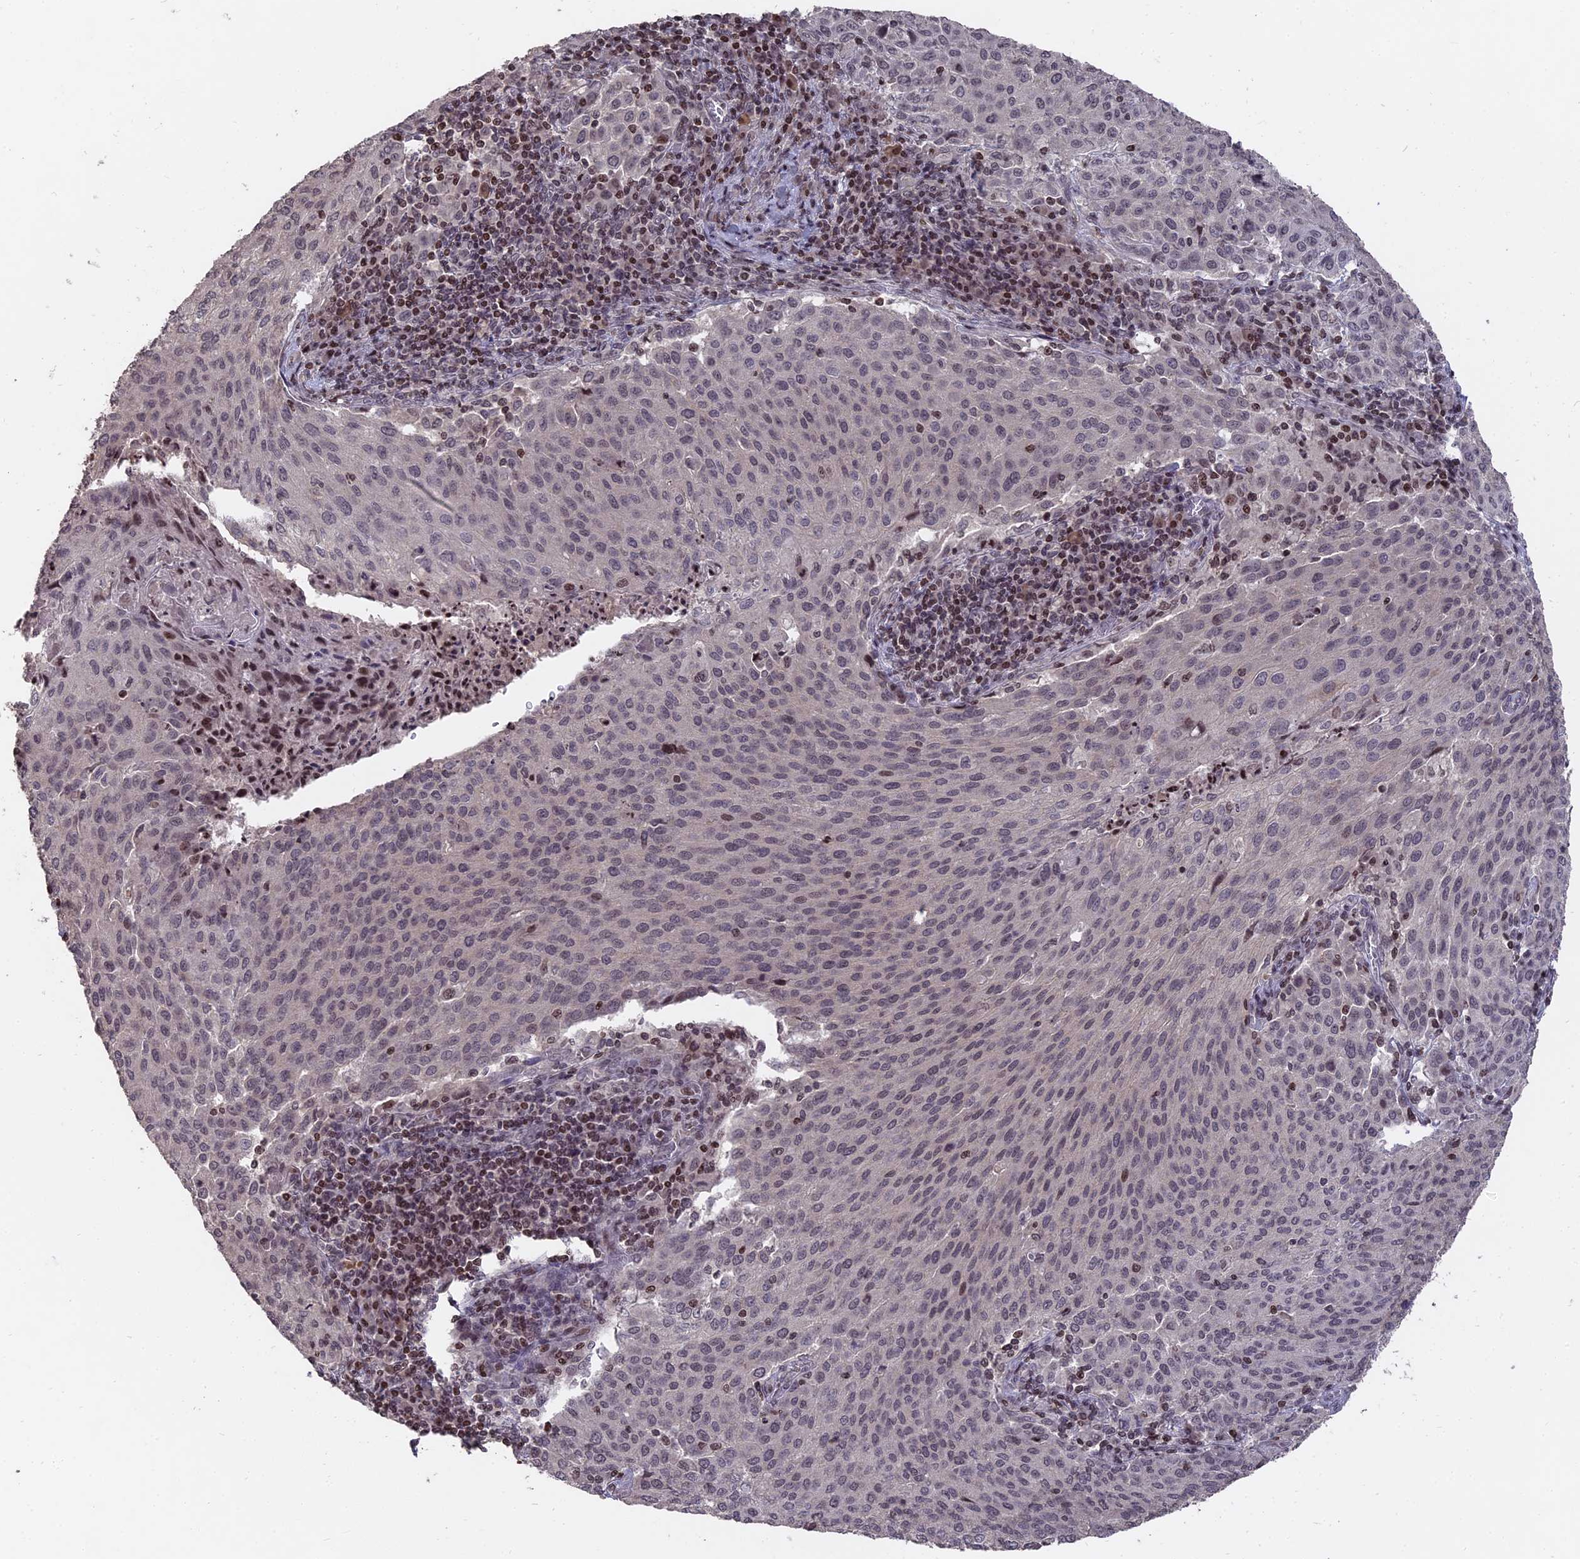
{"staining": {"intensity": "weak", "quantity": "<25%", "location": "nuclear"}, "tissue": "cervical cancer", "cell_type": "Tumor cells", "image_type": "cancer", "snomed": [{"axis": "morphology", "description": "Squamous cell carcinoma, NOS"}, {"axis": "topography", "description": "Cervix"}], "caption": "Immunohistochemistry histopathology image of neoplastic tissue: squamous cell carcinoma (cervical) stained with DAB (3,3'-diaminobenzidine) displays no significant protein staining in tumor cells.", "gene": "NR1H3", "patient": {"sex": "female", "age": 46}}